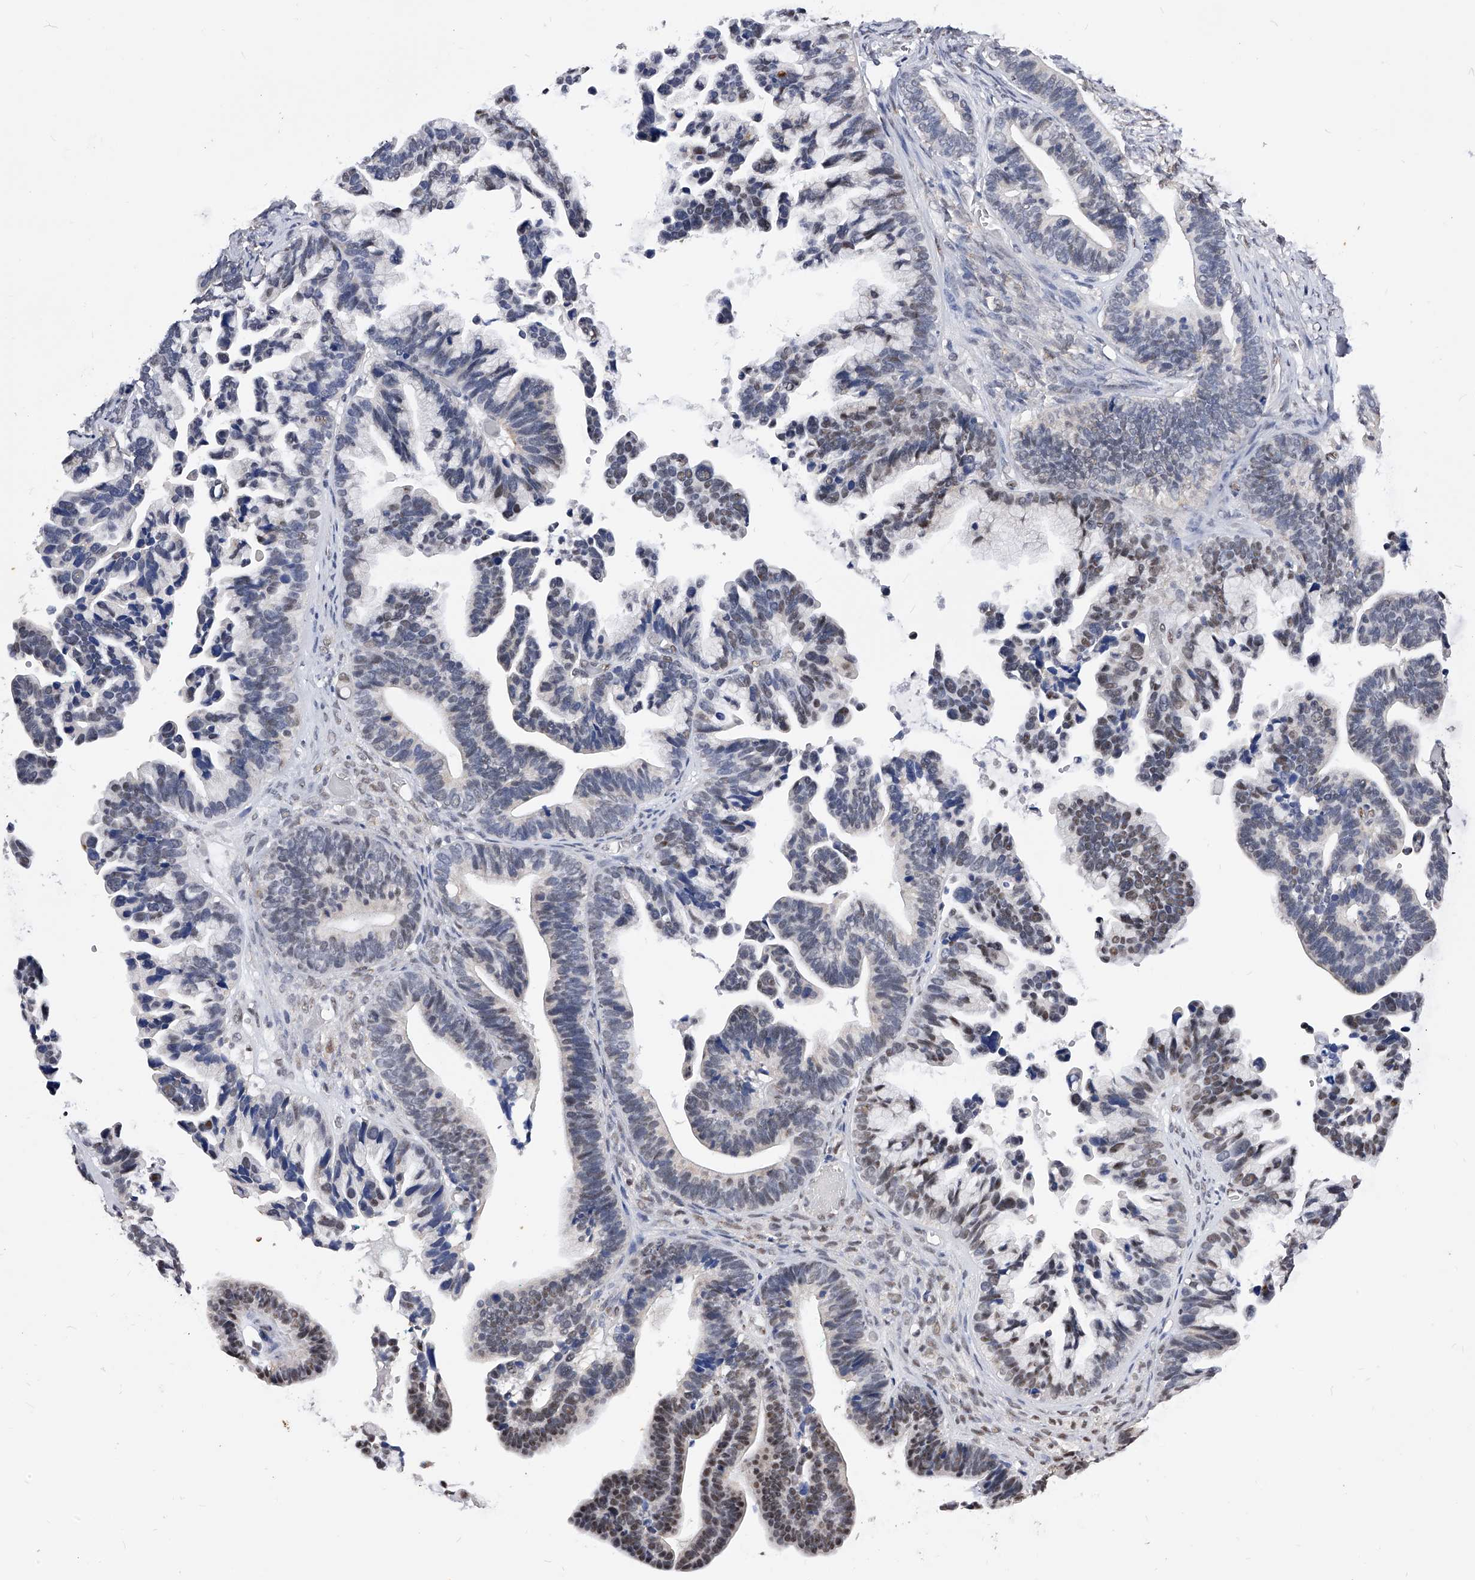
{"staining": {"intensity": "moderate", "quantity": "<25%", "location": "nuclear"}, "tissue": "ovarian cancer", "cell_type": "Tumor cells", "image_type": "cancer", "snomed": [{"axis": "morphology", "description": "Cystadenocarcinoma, serous, NOS"}, {"axis": "topography", "description": "Ovary"}], "caption": "A low amount of moderate nuclear expression is seen in about <25% of tumor cells in ovarian serous cystadenocarcinoma tissue.", "gene": "ZNF529", "patient": {"sex": "female", "age": 56}}